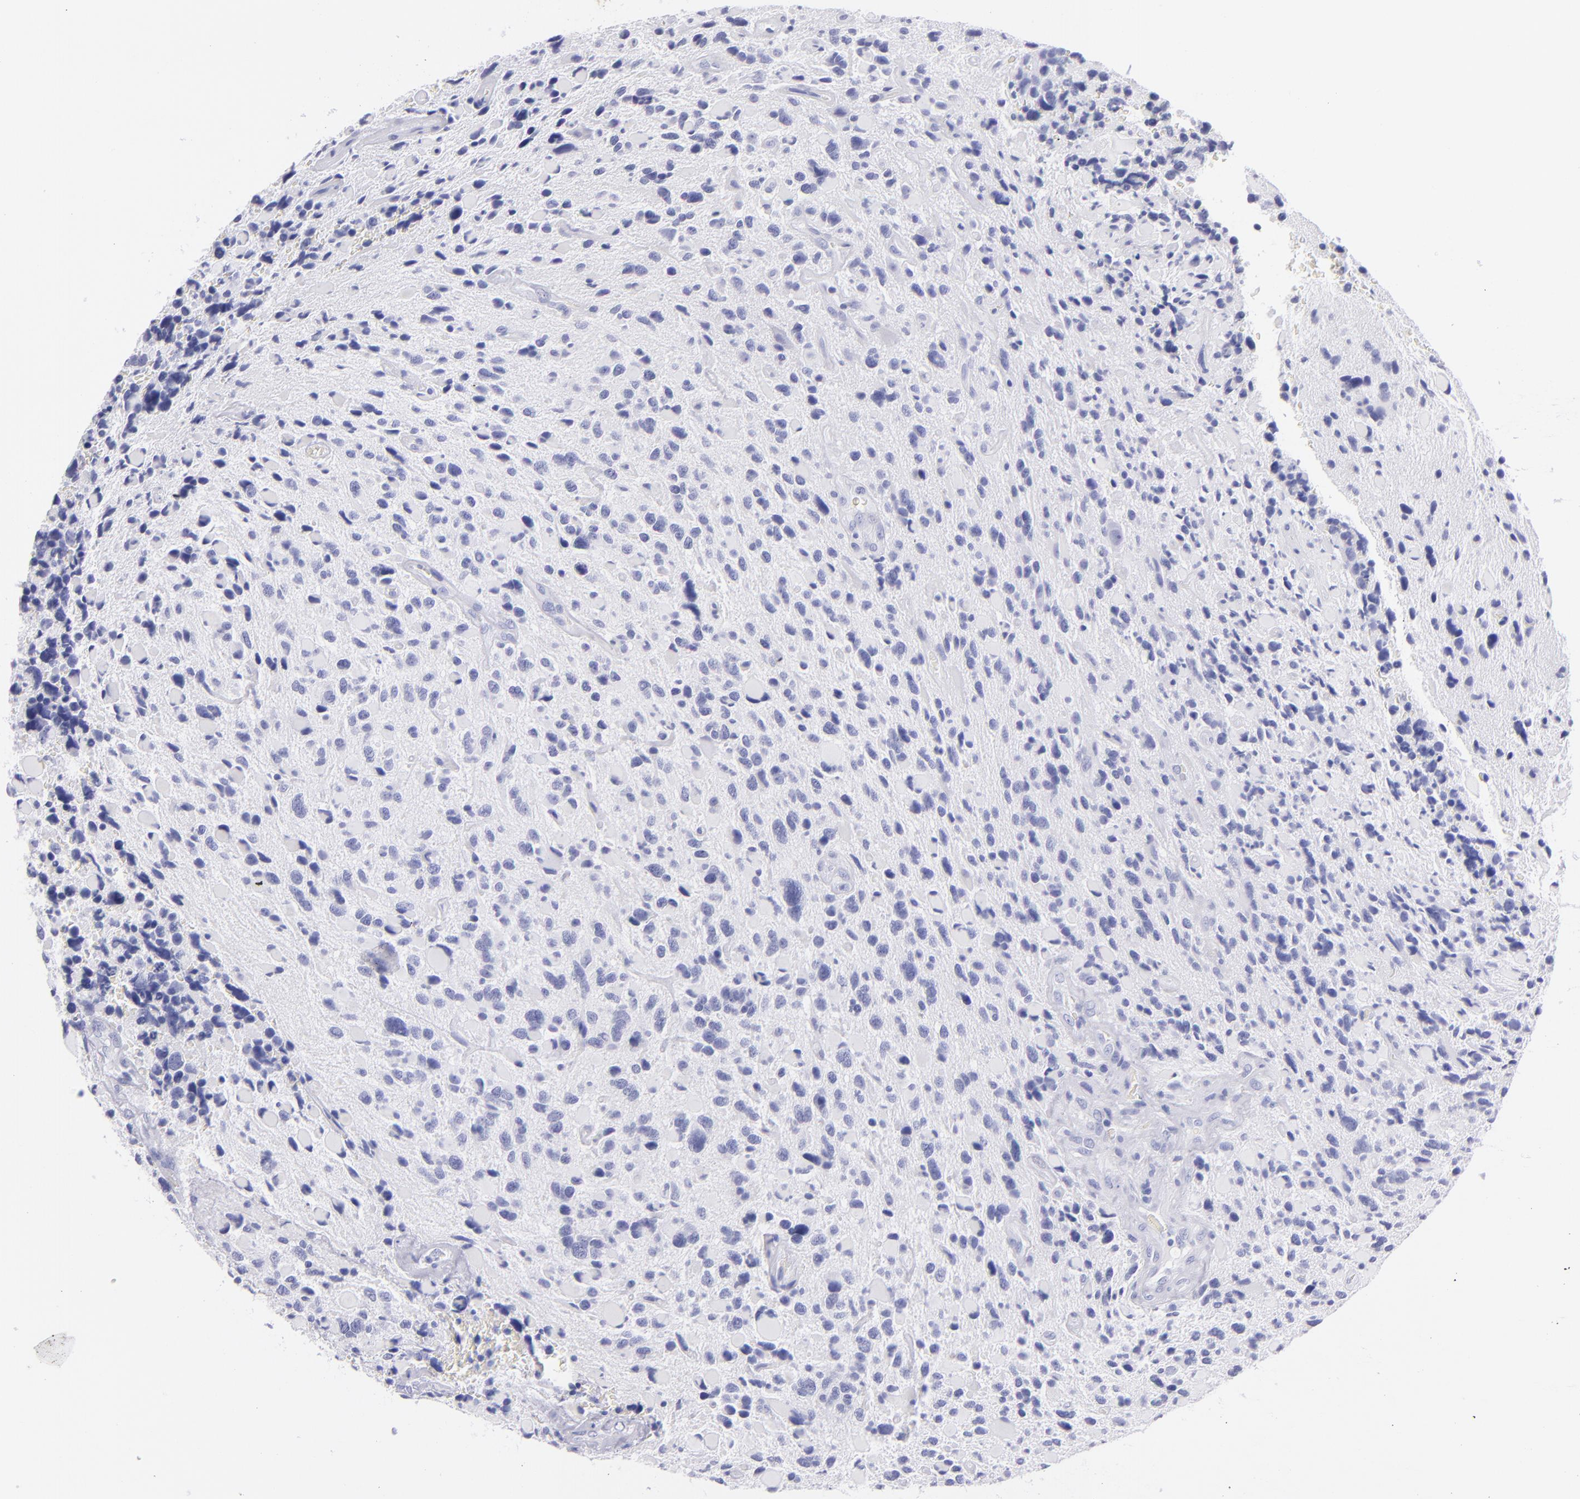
{"staining": {"intensity": "negative", "quantity": "none", "location": "none"}, "tissue": "glioma", "cell_type": "Tumor cells", "image_type": "cancer", "snomed": [{"axis": "morphology", "description": "Glioma, malignant, High grade"}, {"axis": "topography", "description": "Brain"}], "caption": "This is a micrograph of immunohistochemistry (IHC) staining of malignant glioma (high-grade), which shows no positivity in tumor cells. (DAB immunohistochemistry (IHC) visualized using brightfield microscopy, high magnification).", "gene": "PRPH", "patient": {"sex": "female", "age": 37}}